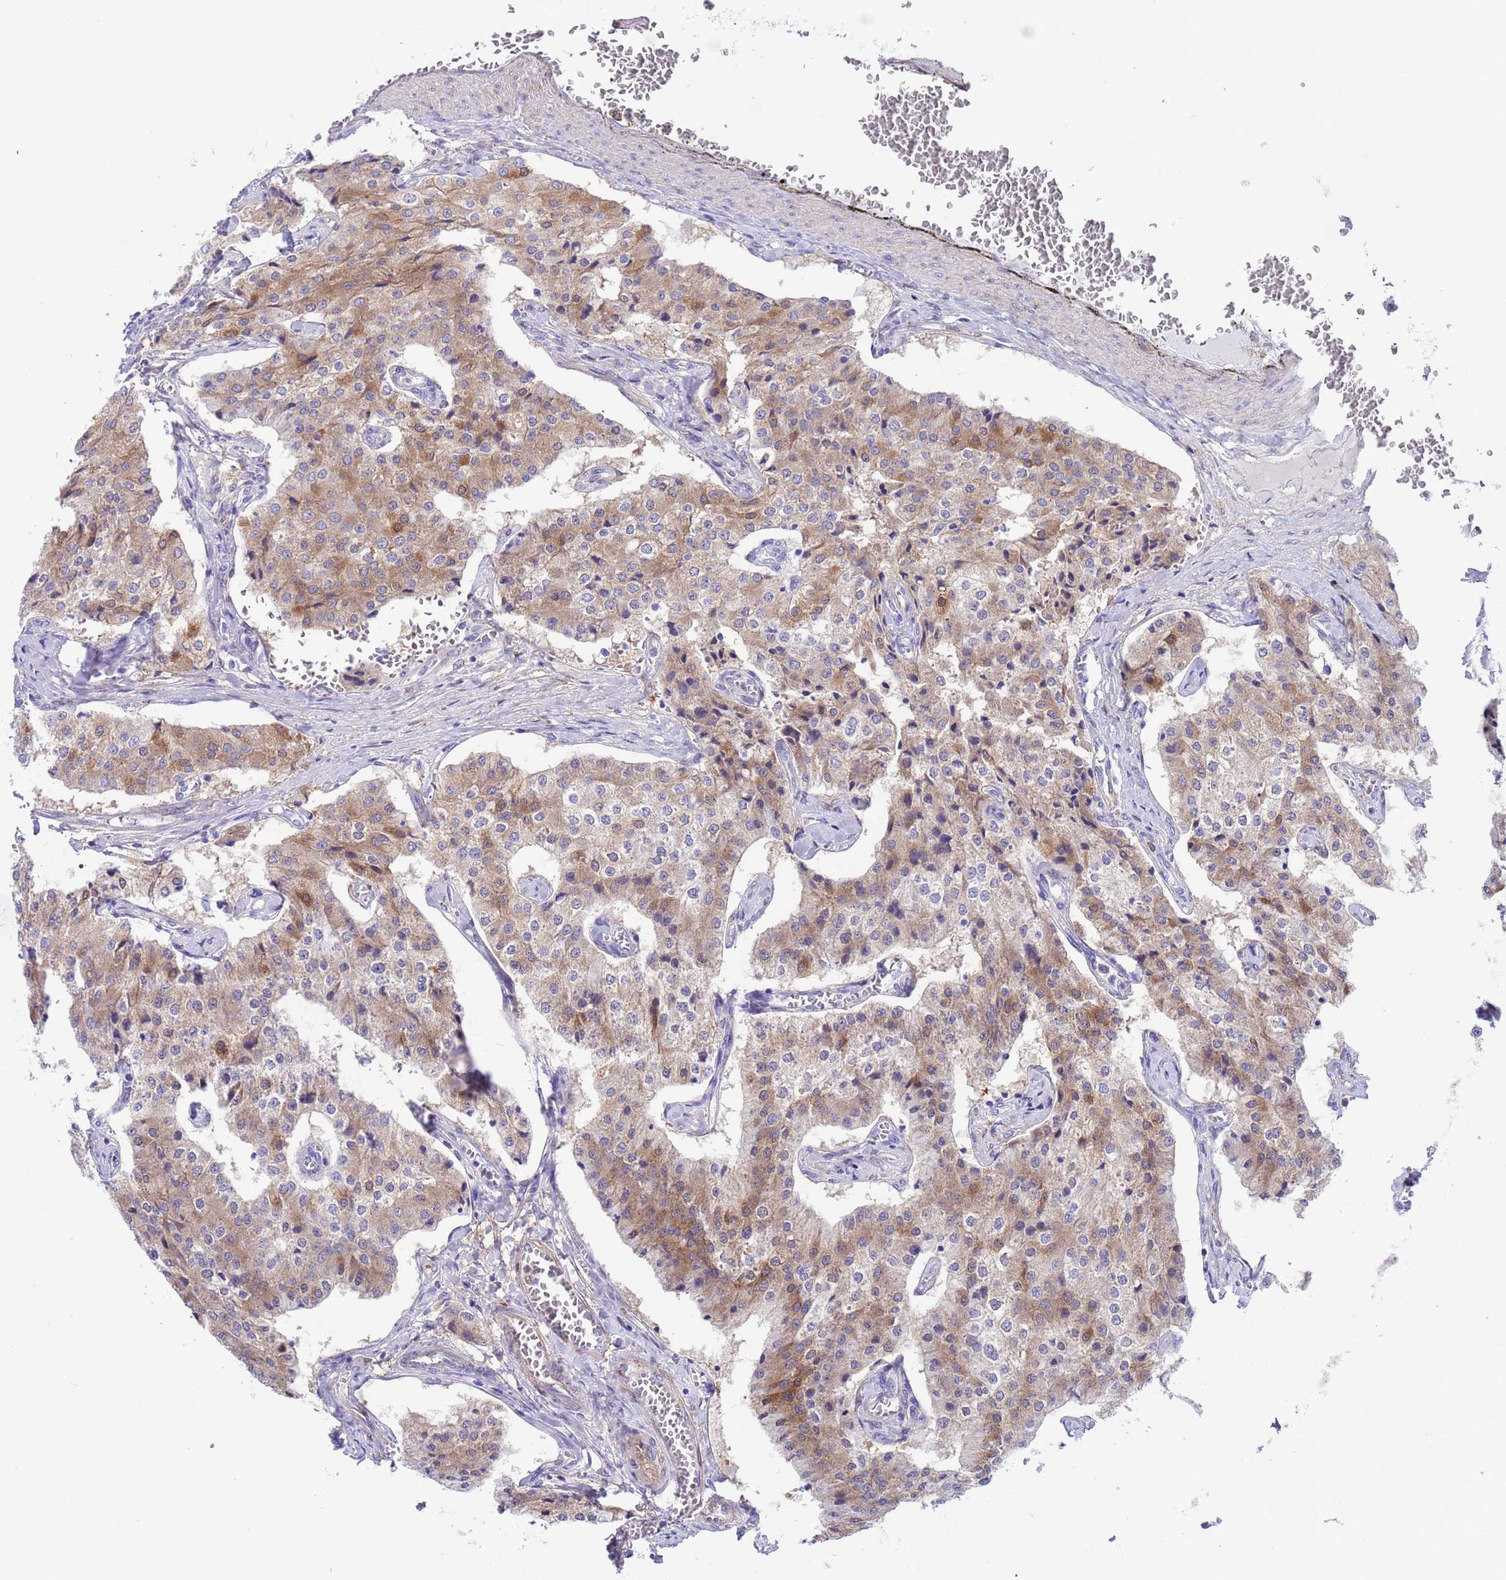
{"staining": {"intensity": "moderate", "quantity": "25%-75%", "location": "cytoplasmic/membranous"}, "tissue": "carcinoid", "cell_type": "Tumor cells", "image_type": "cancer", "snomed": [{"axis": "morphology", "description": "Carcinoid, malignant, NOS"}, {"axis": "topography", "description": "Colon"}], "caption": "An immunohistochemistry image of tumor tissue is shown. Protein staining in brown highlights moderate cytoplasmic/membranous positivity in carcinoid within tumor cells. The staining was performed using DAB to visualize the protein expression in brown, while the nuclei were stained in blue with hematoxylin (Magnification: 20x).", "gene": "C6orf47", "patient": {"sex": "female", "age": 52}}